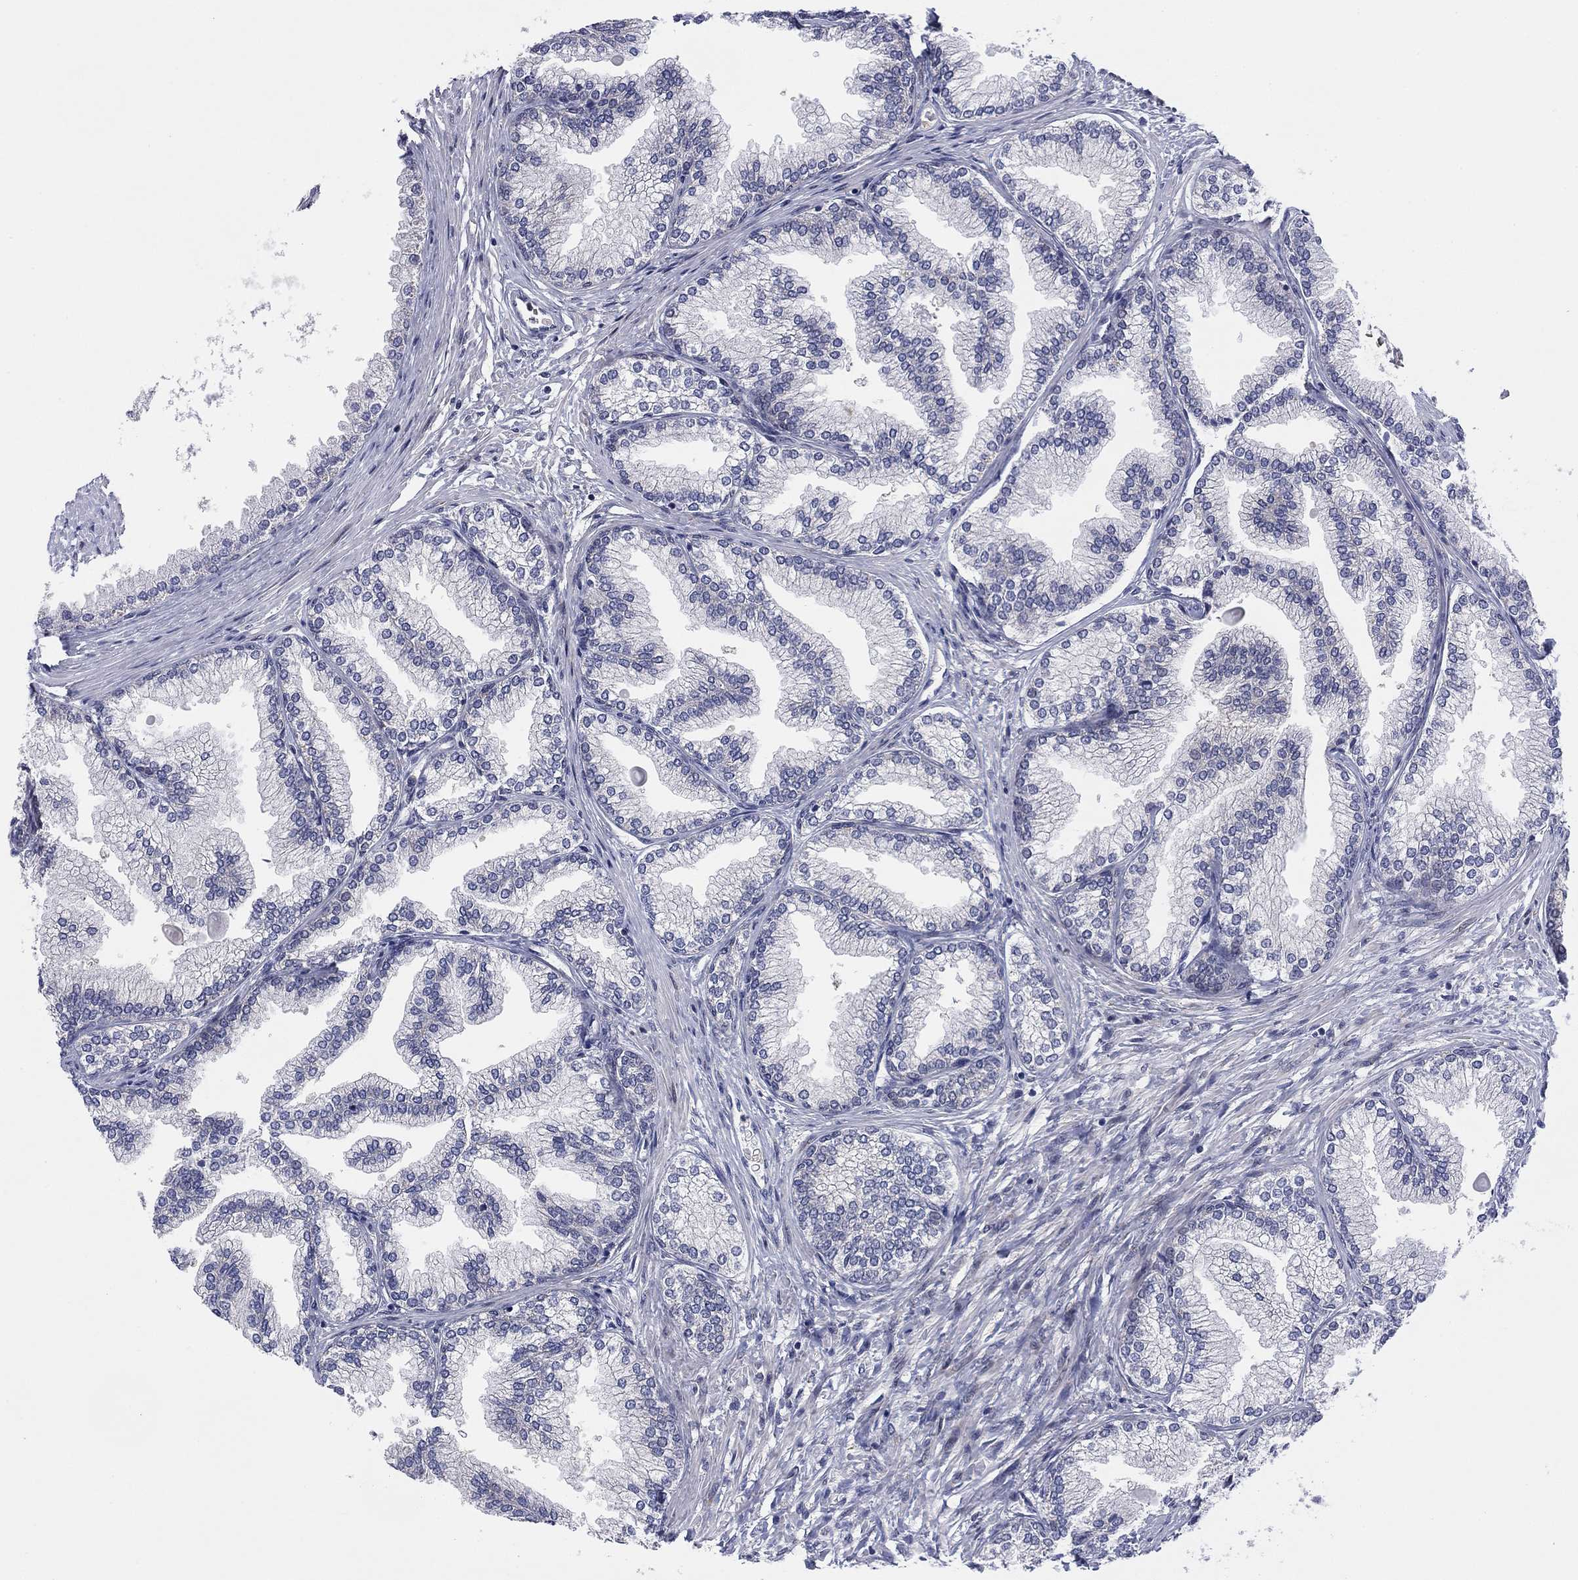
{"staining": {"intensity": "weak", "quantity": "25%-75%", "location": "cytoplasmic/membranous"}, "tissue": "prostate", "cell_type": "Glandular cells", "image_type": "normal", "snomed": [{"axis": "morphology", "description": "Normal tissue, NOS"}, {"axis": "topography", "description": "Prostate"}], "caption": "Unremarkable prostate was stained to show a protein in brown. There is low levels of weak cytoplasmic/membranous positivity in approximately 25%-75% of glandular cells.", "gene": "TTC21B", "patient": {"sex": "male", "age": 72}}